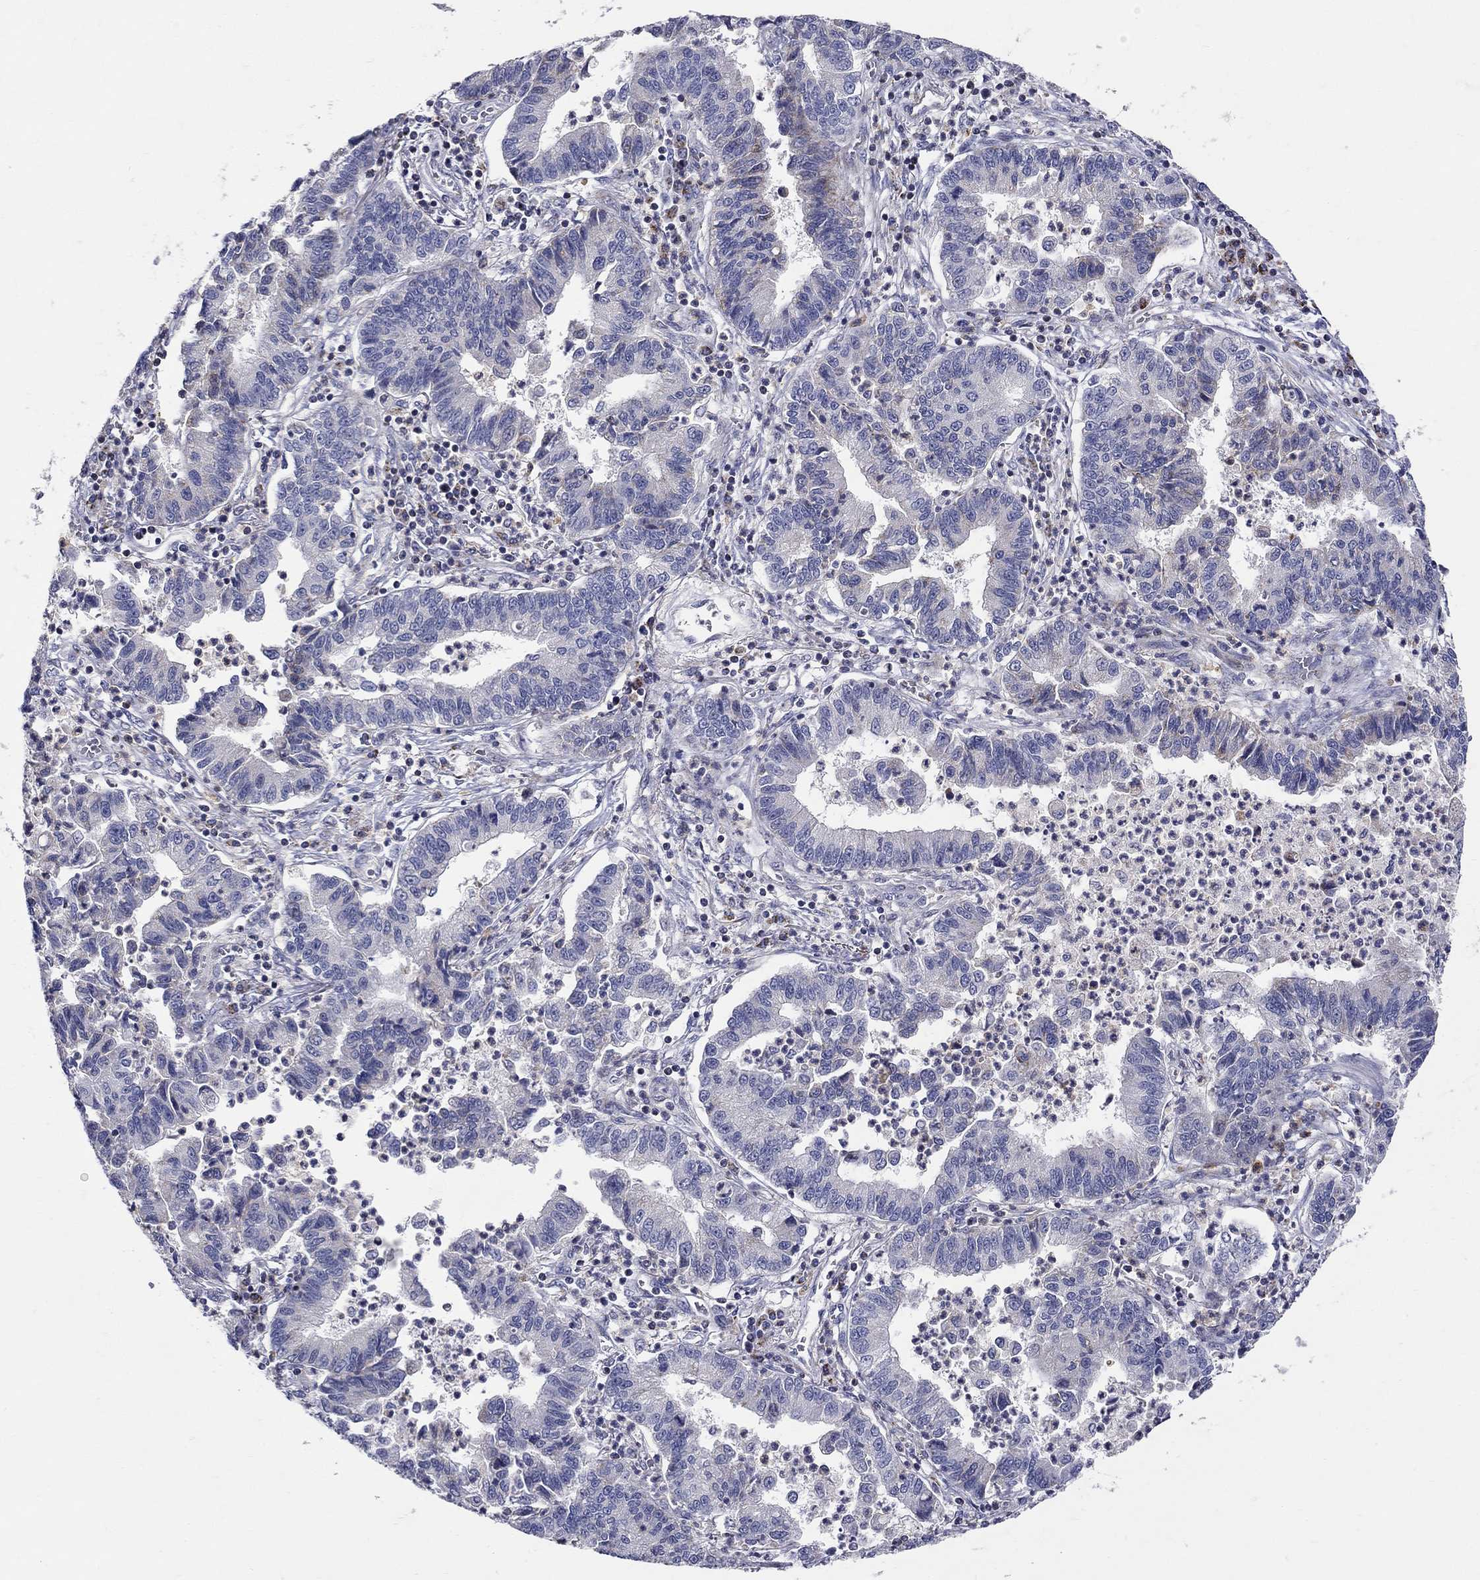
{"staining": {"intensity": "weak", "quantity": "<25%", "location": "cytoplasmic/membranous"}, "tissue": "lung cancer", "cell_type": "Tumor cells", "image_type": "cancer", "snomed": [{"axis": "morphology", "description": "Adenocarcinoma, NOS"}, {"axis": "topography", "description": "Lung"}], "caption": "Immunohistochemical staining of human lung cancer shows no significant staining in tumor cells. (DAB (3,3'-diaminobenzidine) immunohistochemistry (IHC), high magnification).", "gene": "HMX2", "patient": {"sex": "female", "age": 57}}